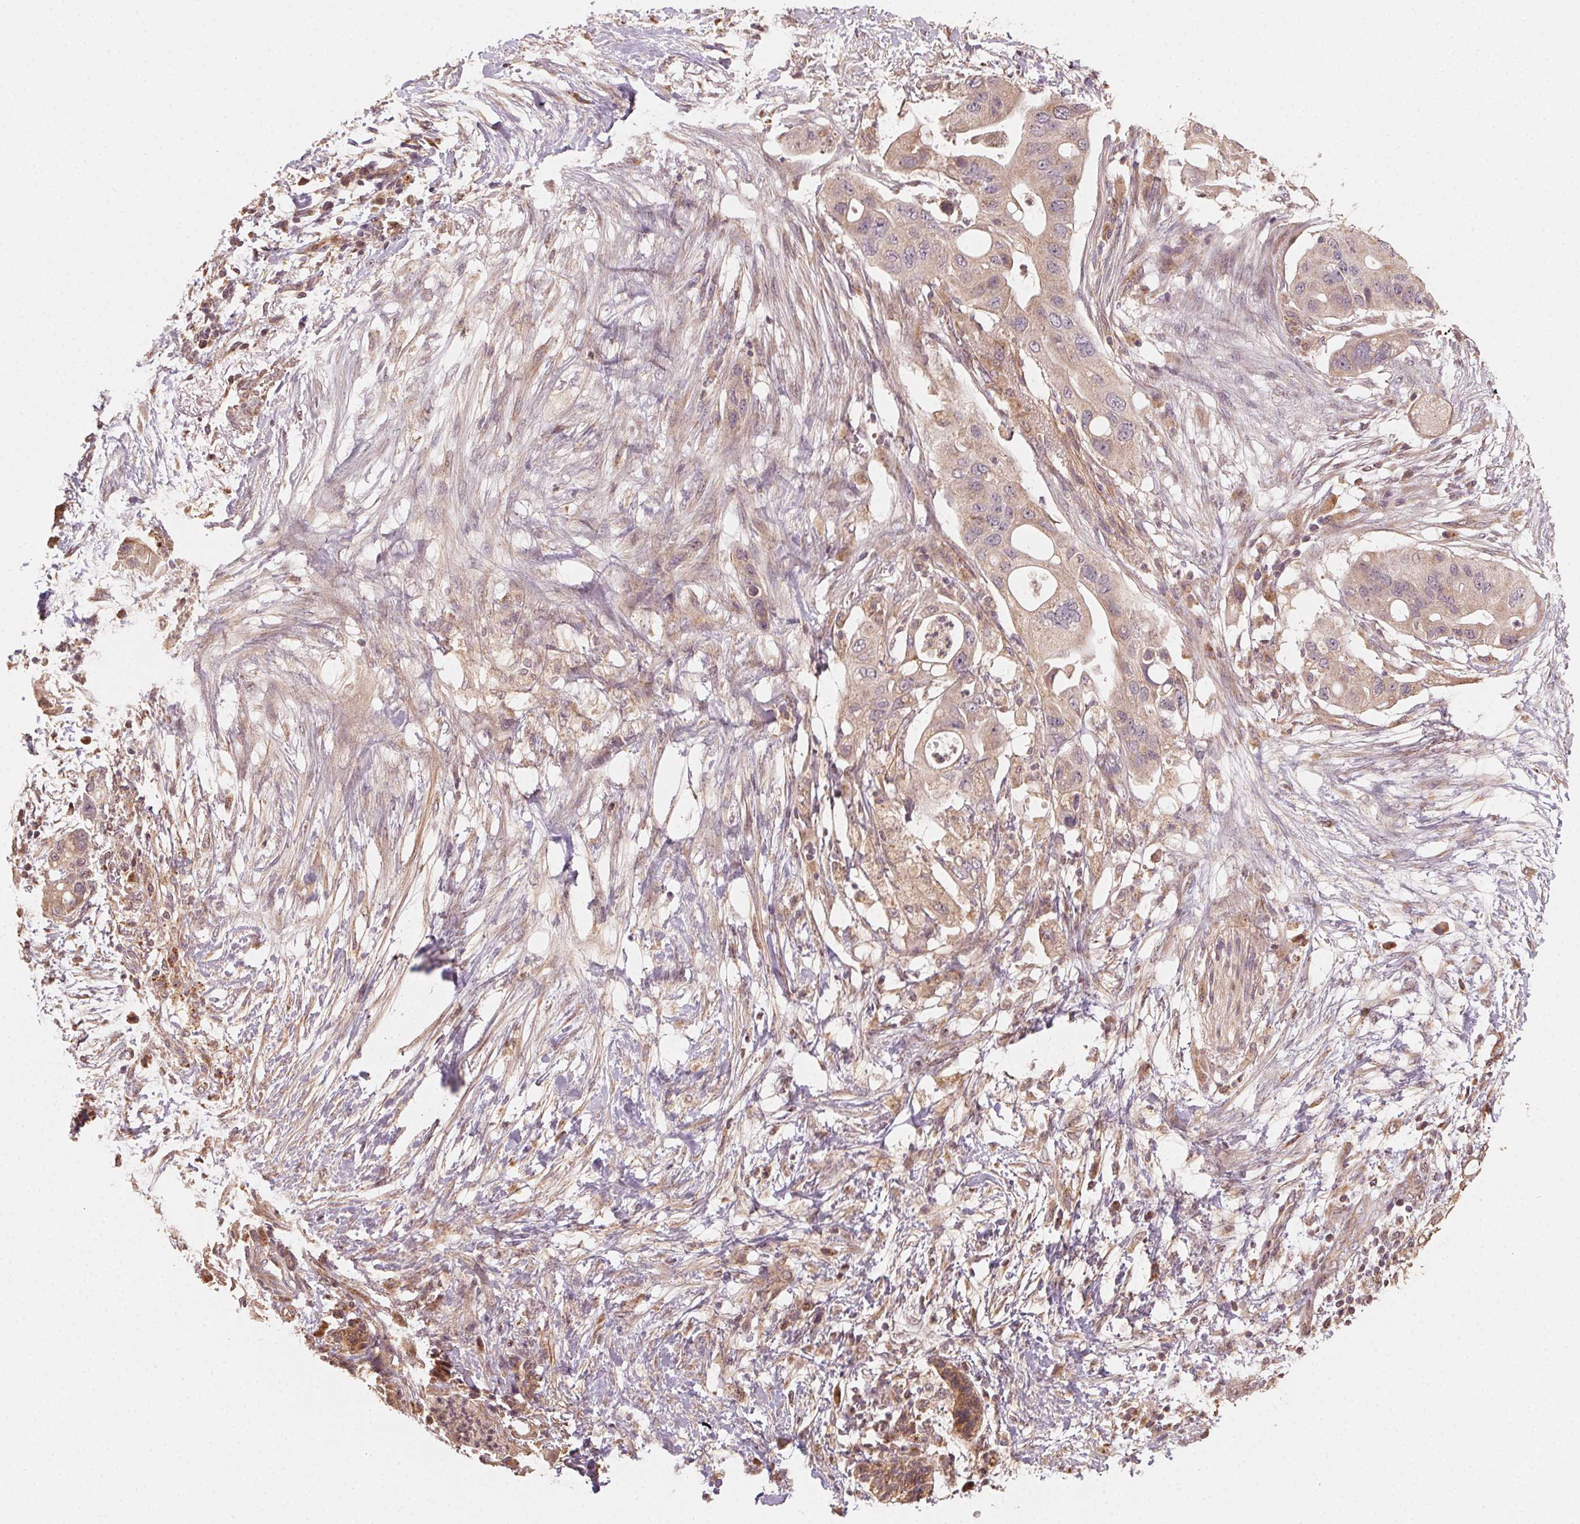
{"staining": {"intensity": "moderate", "quantity": ">75%", "location": "cytoplasmic/membranous"}, "tissue": "pancreatic cancer", "cell_type": "Tumor cells", "image_type": "cancer", "snomed": [{"axis": "morphology", "description": "Adenocarcinoma, NOS"}, {"axis": "topography", "description": "Pancreas"}], "caption": "Pancreatic cancer stained with a brown dye displays moderate cytoplasmic/membranous positive staining in approximately >75% of tumor cells.", "gene": "WBP2", "patient": {"sex": "female", "age": 72}}